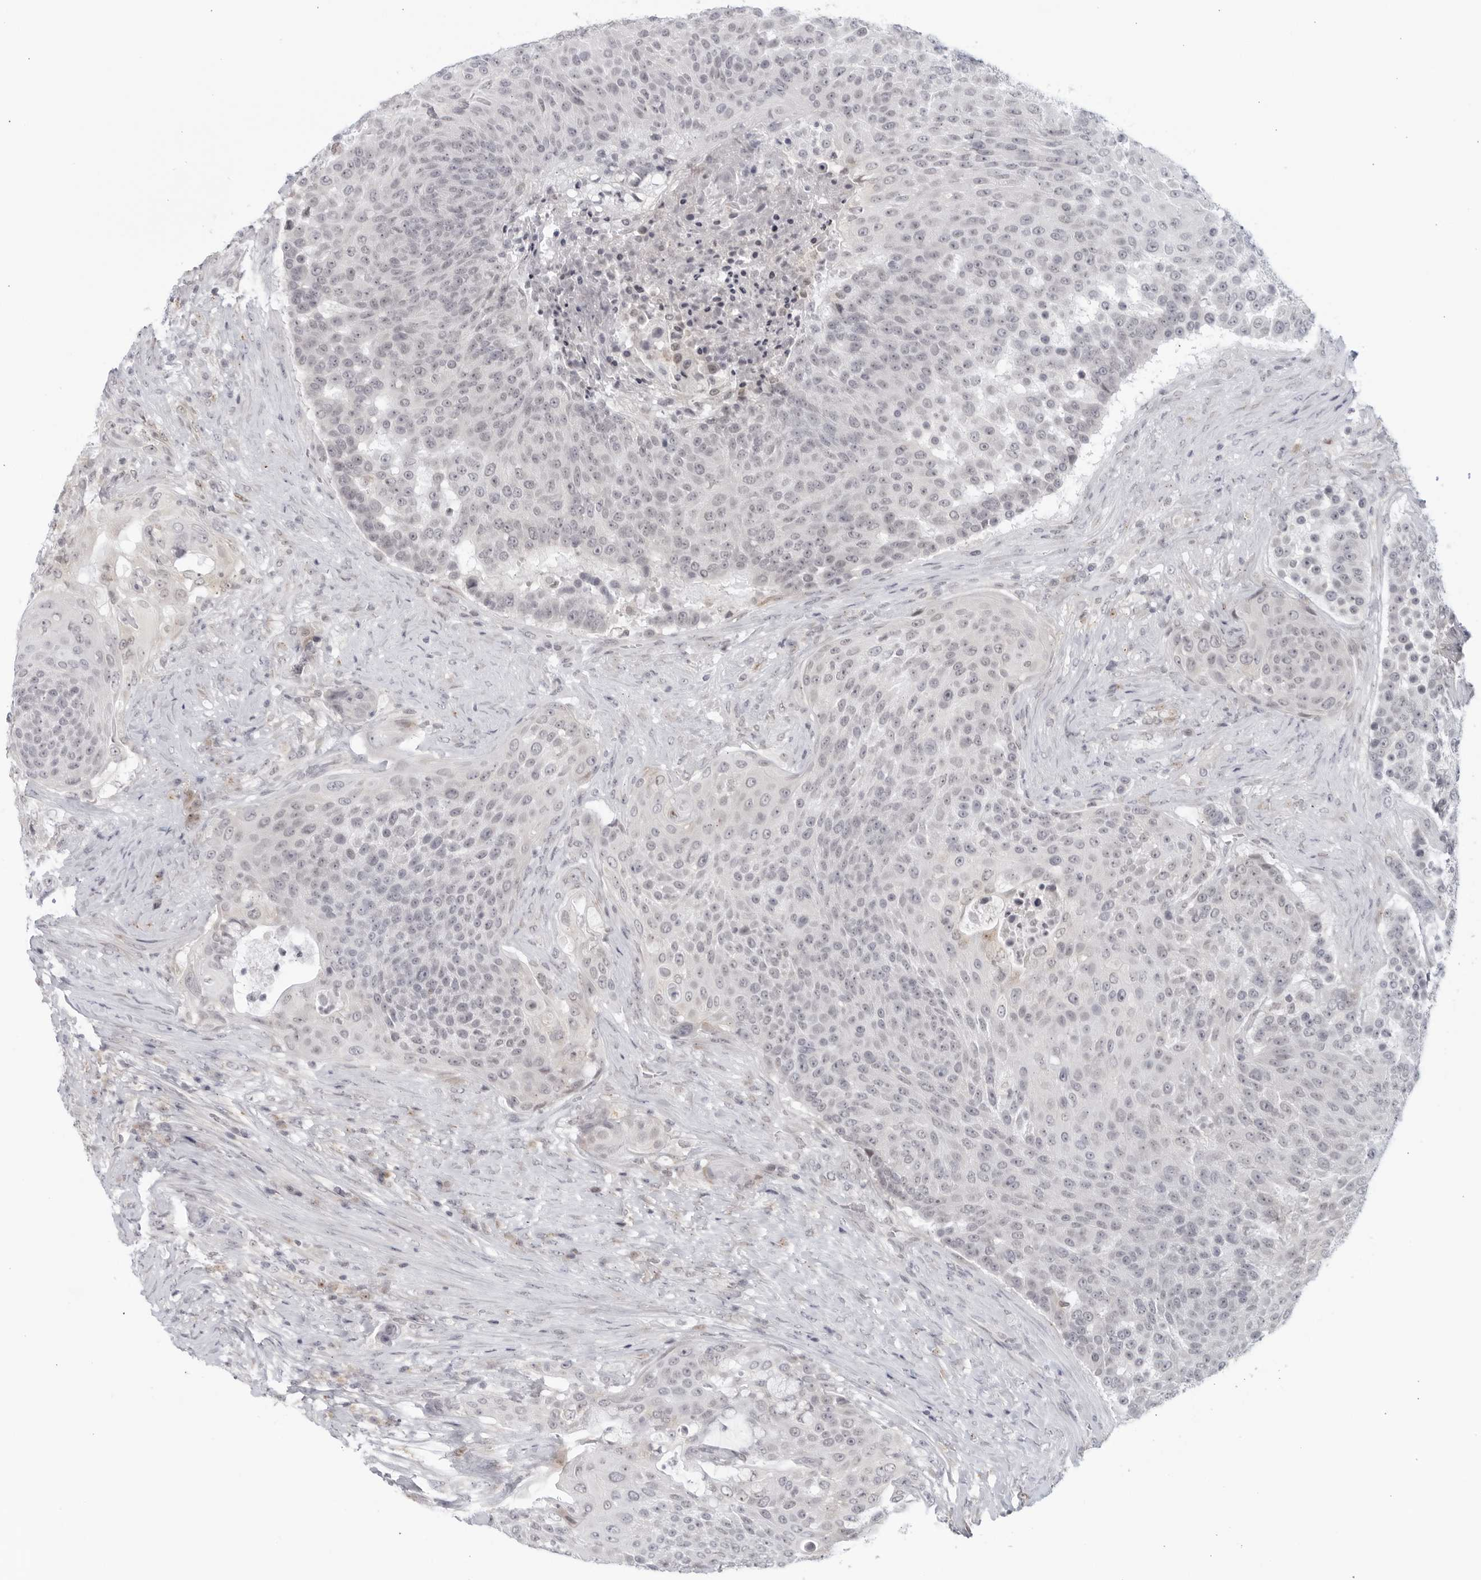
{"staining": {"intensity": "negative", "quantity": "none", "location": "none"}, "tissue": "urothelial cancer", "cell_type": "Tumor cells", "image_type": "cancer", "snomed": [{"axis": "morphology", "description": "Urothelial carcinoma, High grade"}, {"axis": "topography", "description": "Urinary bladder"}], "caption": "Immunohistochemistry (IHC) image of human urothelial carcinoma (high-grade) stained for a protein (brown), which exhibits no positivity in tumor cells.", "gene": "WDTC1", "patient": {"sex": "female", "age": 63}}